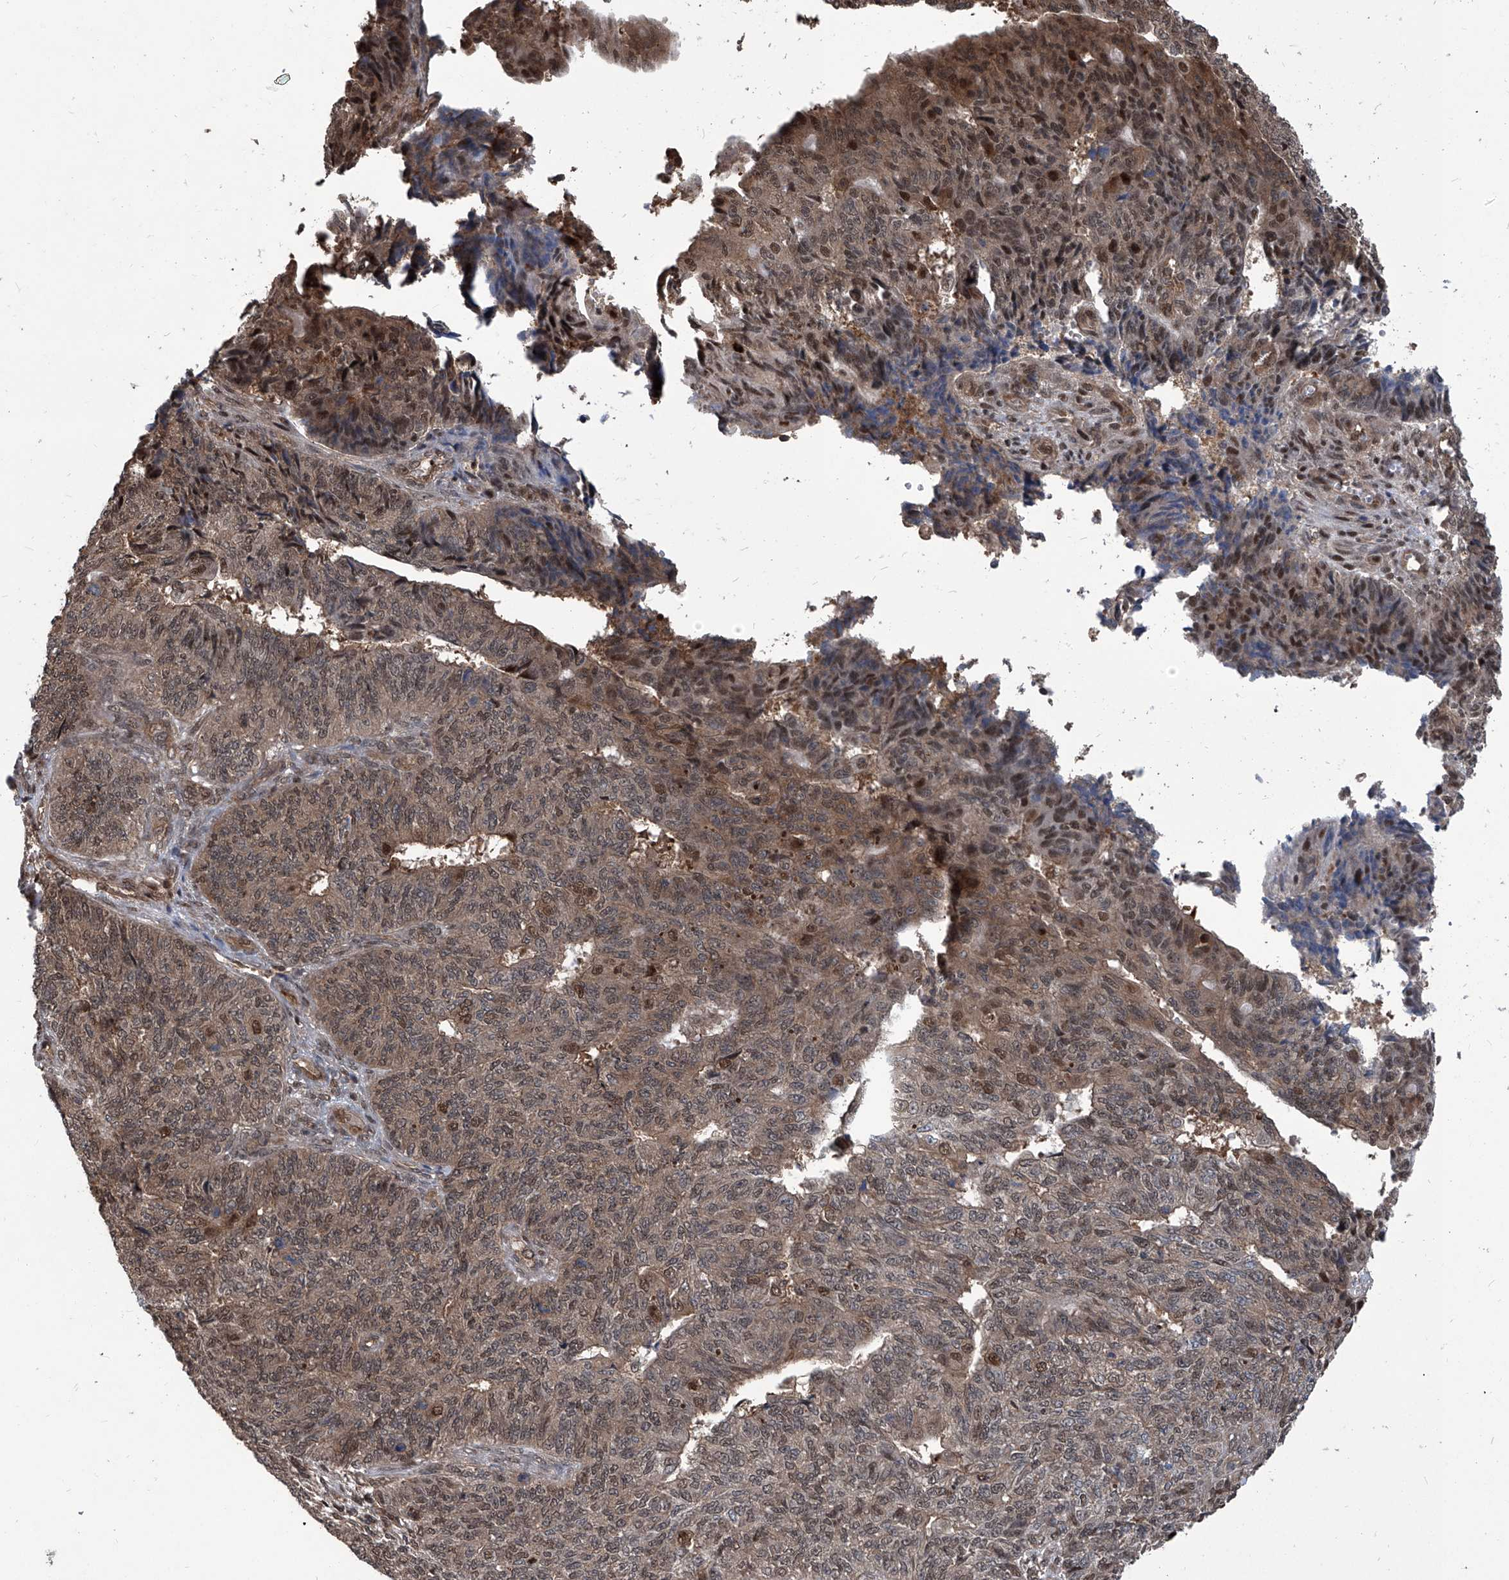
{"staining": {"intensity": "moderate", "quantity": ">75%", "location": "cytoplasmic/membranous,nuclear"}, "tissue": "endometrial cancer", "cell_type": "Tumor cells", "image_type": "cancer", "snomed": [{"axis": "morphology", "description": "Adenocarcinoma, NOS"}, {"axis": "topography", "description": "Endometrium"}], "caption": "Immunohistochemical staining of human endometrial cancer shows moderate cytoplasmic/membranous and nuclear protein expression in about >75% of tumor cells.", "gene": "PSMB1", "patient": {"sex": "female", "age": 32}}